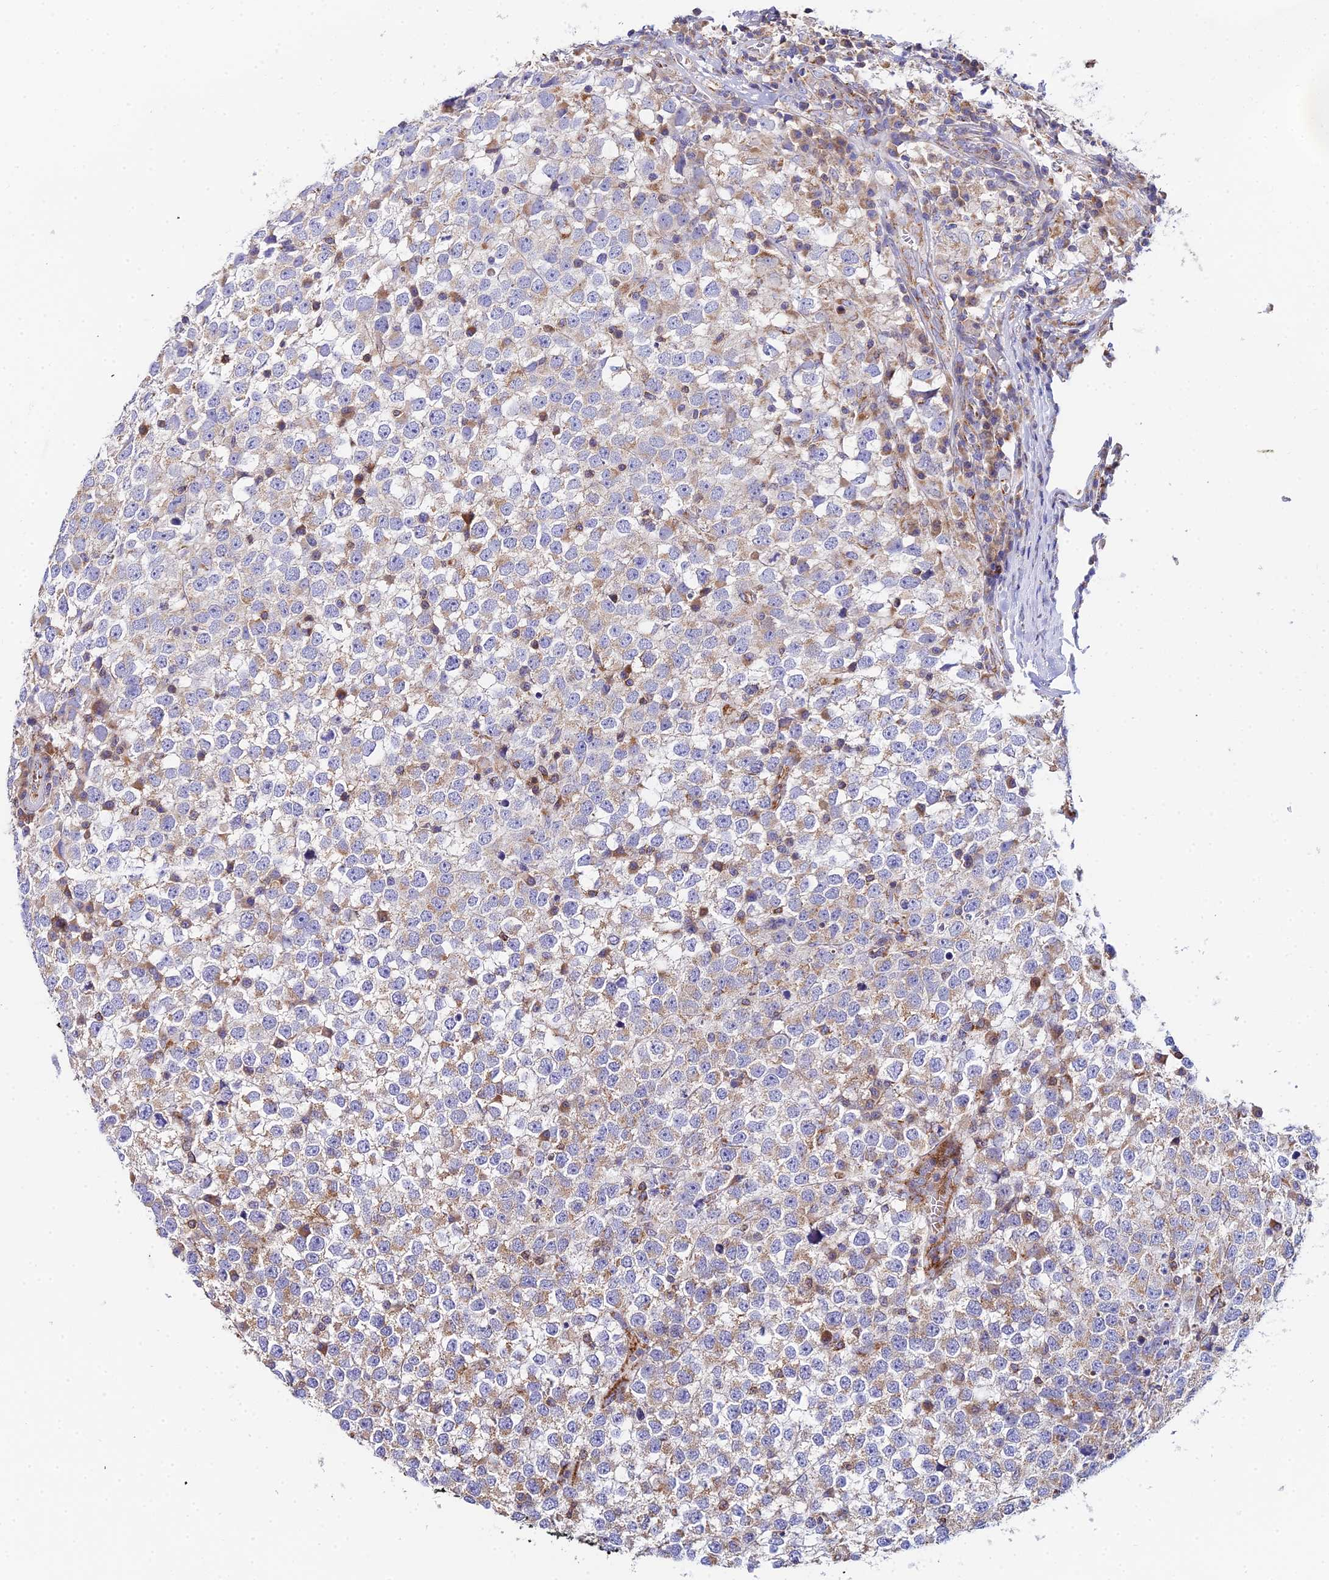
{"staining": {"intensity": "weak", "quantity": "25%-75%", "location": "cytoplasmic/membranous"}, "tissue": "testis cancer", "cell_type": "Tumor cells", "image_type": "cancer", "snomed": [{"axis": "morphology", "description": "Seminoma, NOS"}, {"axis": "topography", "description": "Testis"}], "caption": "Protein expression analysis of testis cancer demonstrates weak cytoplasmic/membranous positivity in about 25%-75% of tumor cells. (Brightfield microscopy of DAB IHC at high magnification).", "gene": "NIPSNAP3A", "patient": {"sex": "male", "age": 65}}